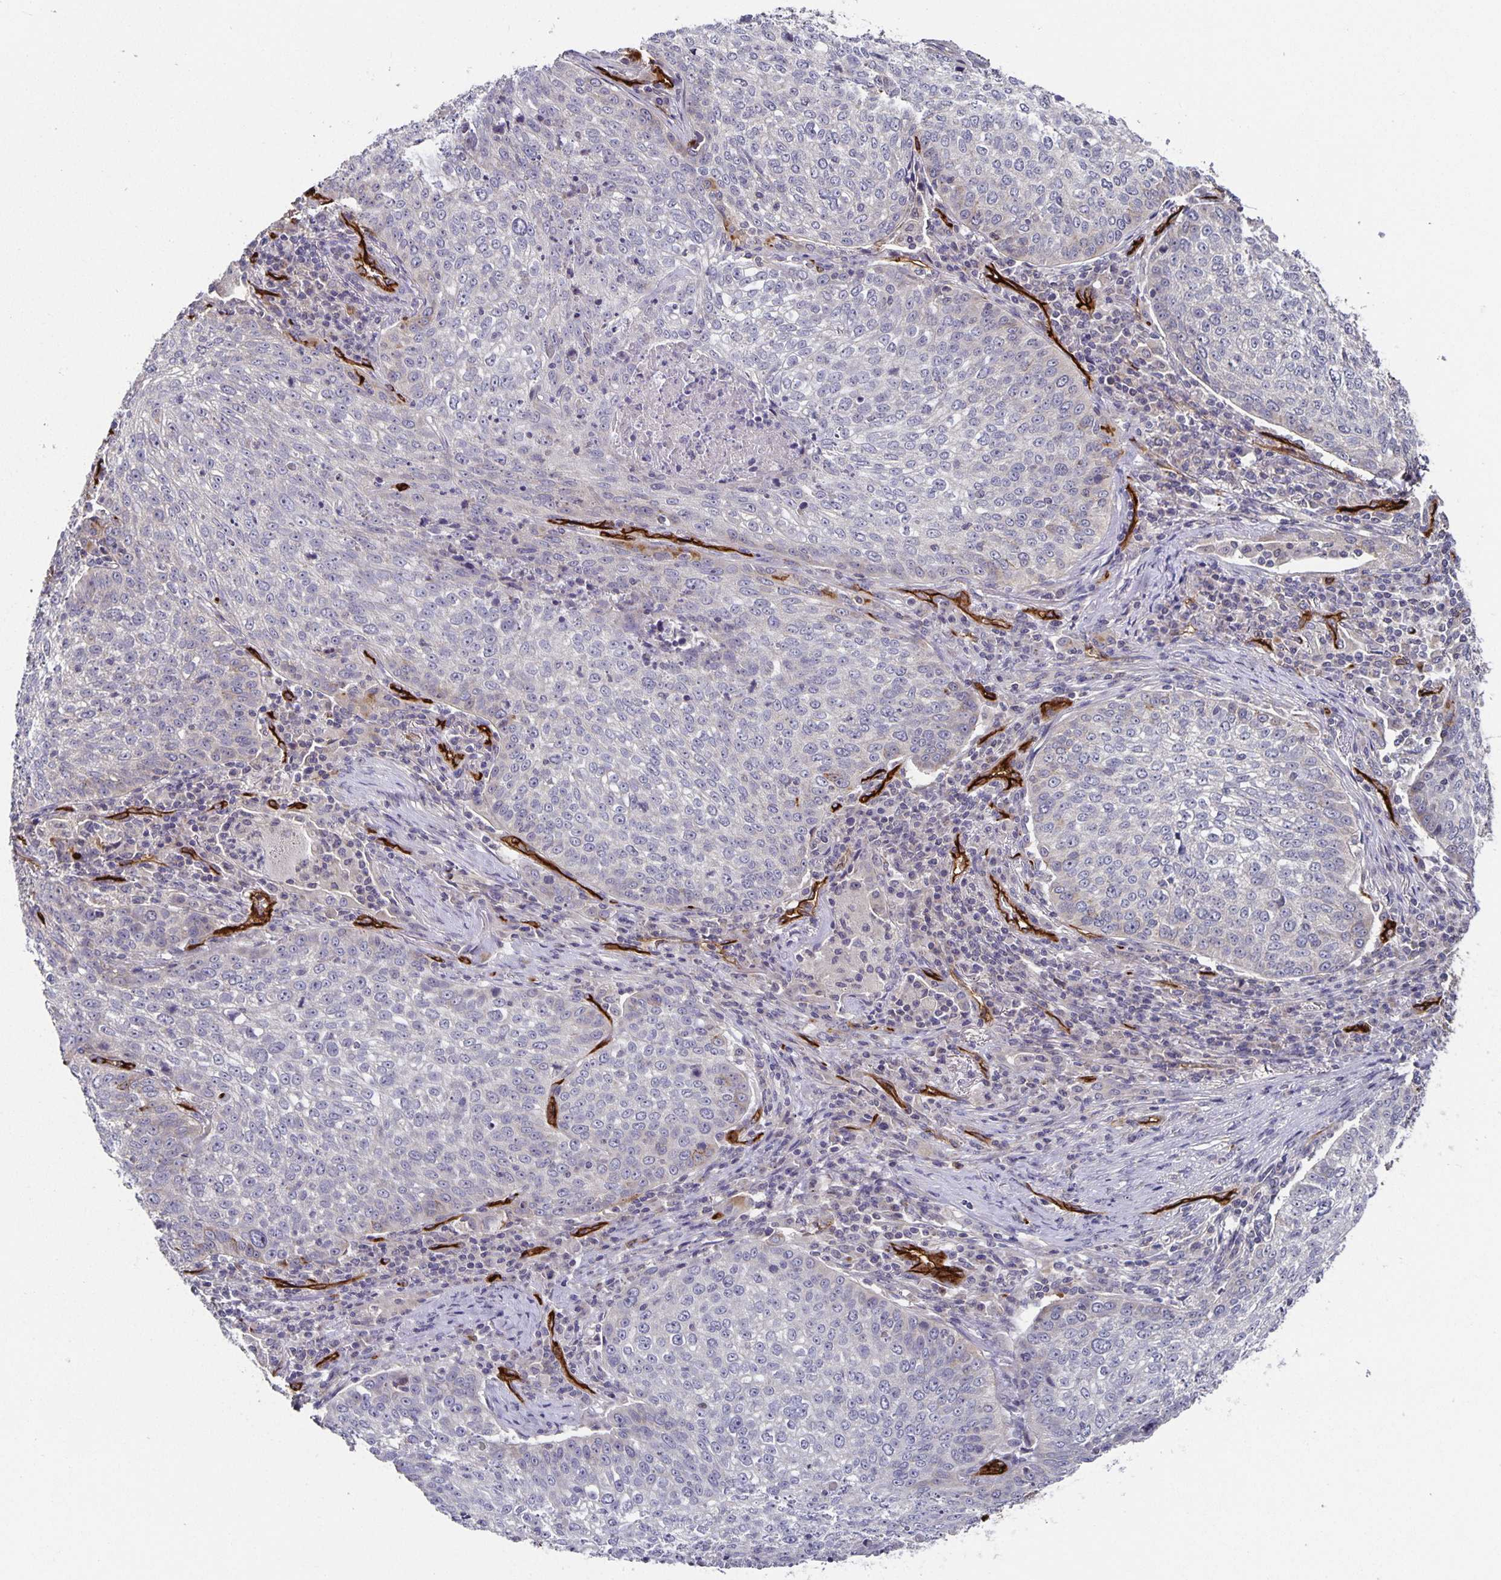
{"staining": {"intensity": "negative", "quantity": "none", "location": "none"}, "tissue": "lung cancer", "cell_type": "Tumor cells", "image_type": "cancer", "snomed": [{"axis": "morphology", "description": "Squamous cell carcinoma, NOS"}, {"axis": "topography", "description": "Lung"}], "caption": "An IHC histopathology image of lung squamous cell carcinoma is shown. There is no staining in tumor cells of lung squamous cell carcinoma.", "gene": "PODXL", "patient": {"sex": "male", "age": 63}}